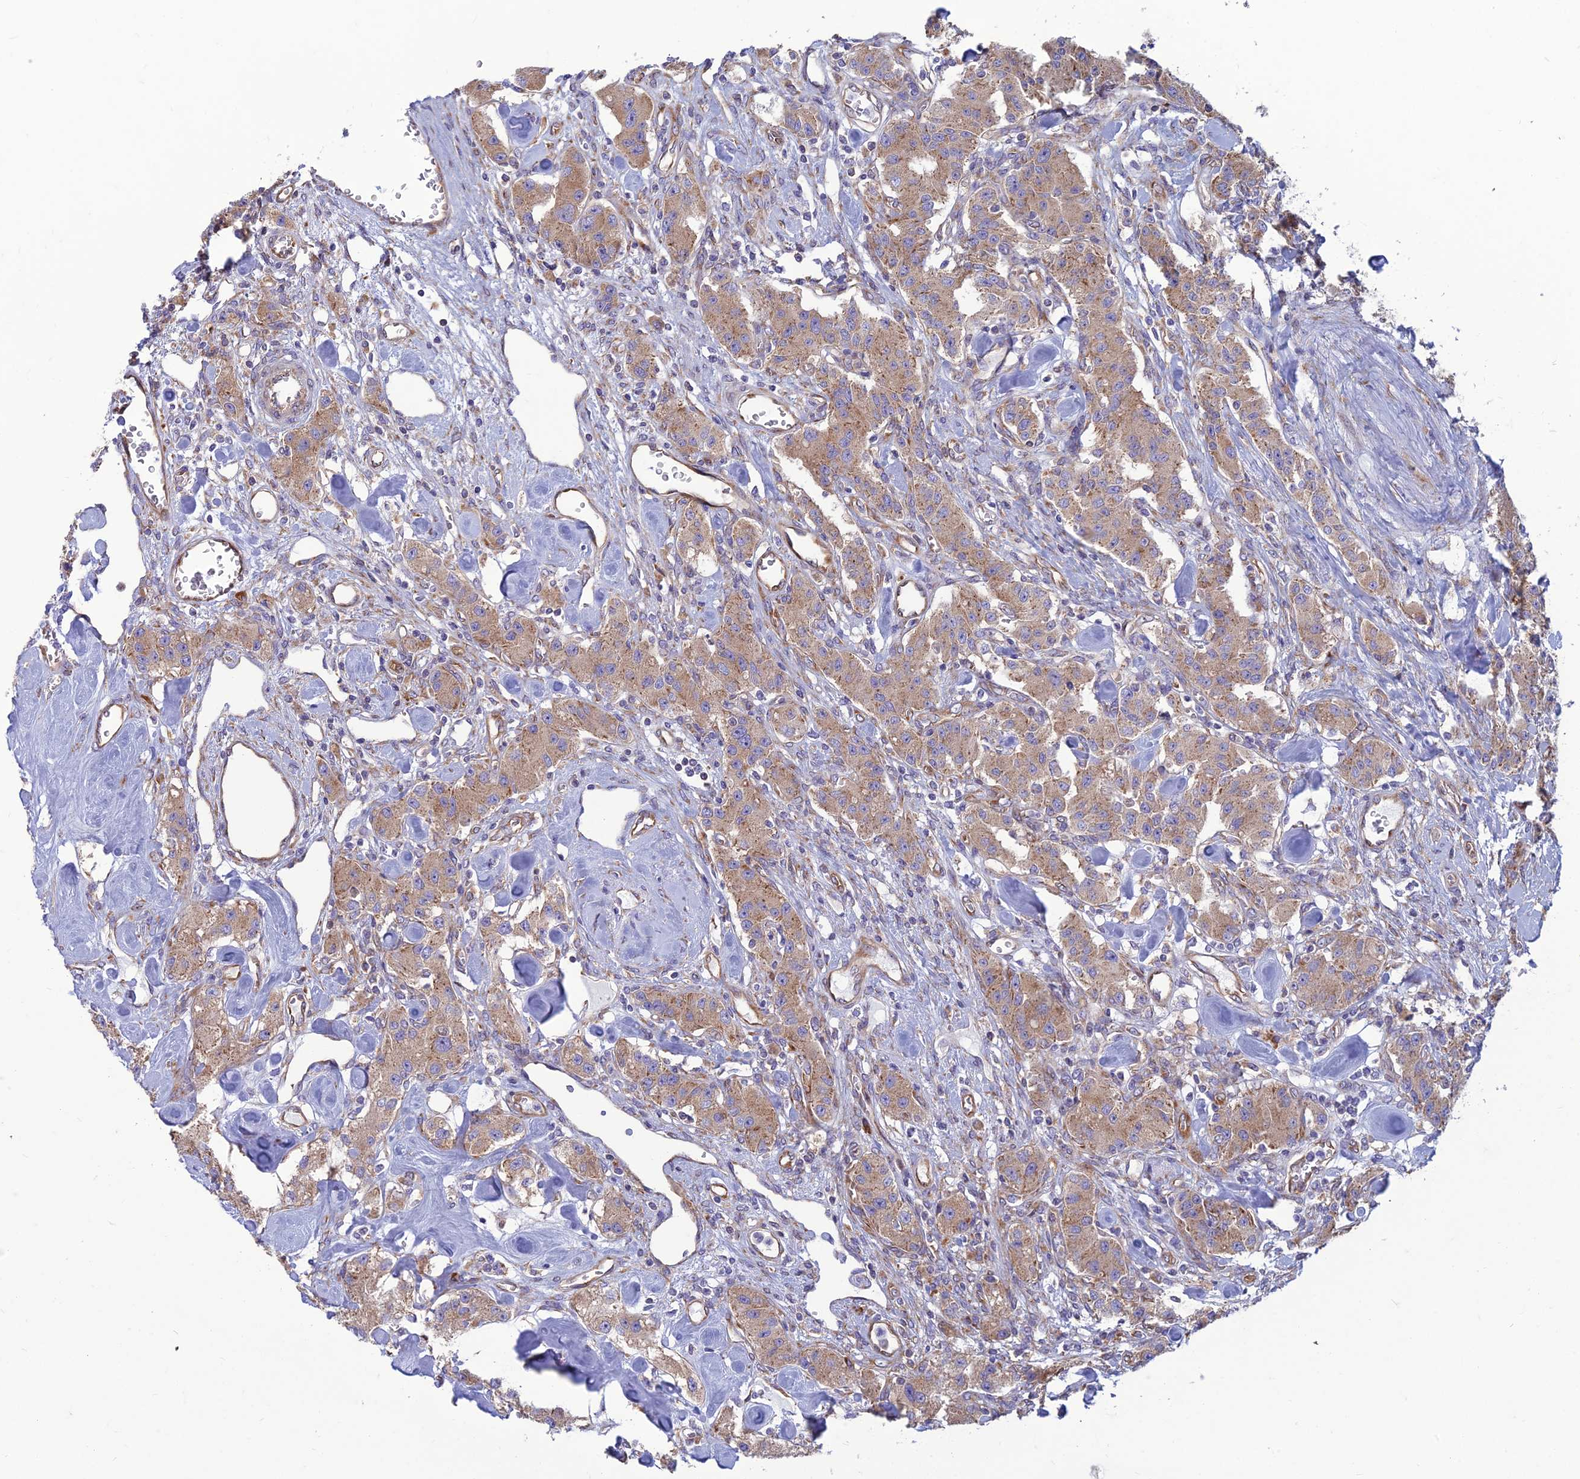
{"staining": {"intensity": "weak", "quantity": ">75%", "location": "cytoplasmic/membranous"}, "tissue": "carcinoid", "cell_type": "Tumor cells", "image_type": "cancer", "snomed": [{"axis": "morphology", "description": "Carcinoid, malignant, NOS"}, {"axis": "topography", "description": "Pancreas"}], "caption": "Immunohistochemical staining of human malignant carcinoid displays low levels of weak cytoplasmic/membranous expression in about >75% of tumor cells.", "gene": "RPL17-C18orf32", "patient": {"sex": "male", "age": 41}}